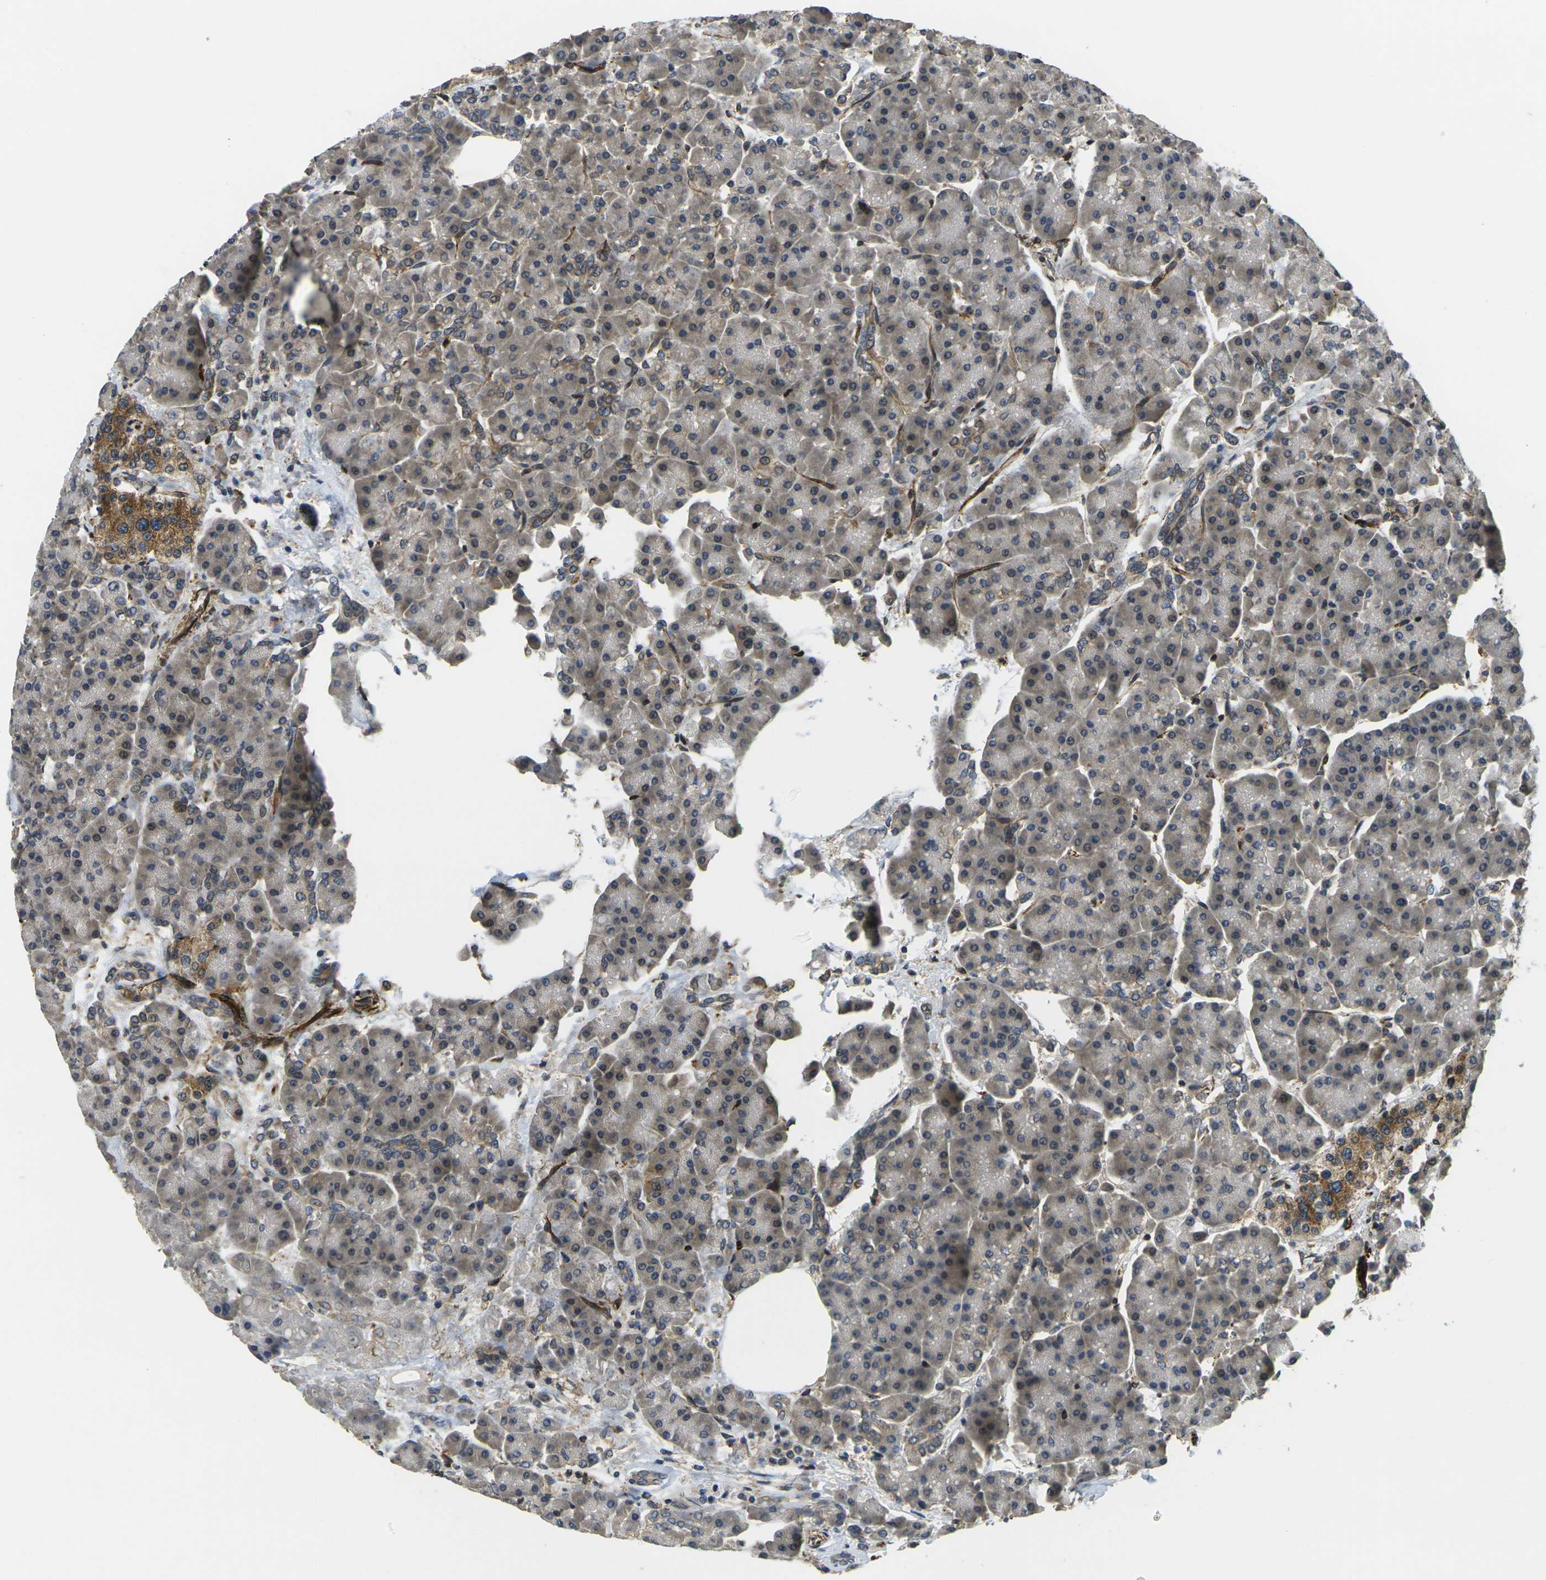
{"staining": {"intensity": "weak", "quantity": ">75%", "location": "cytoplasmic/membranous"}, "tissue": "pancreas", "cell_type": "Exocrine glandular cells", "image_type": "normal", "snomed": [{"axis": "morphology", "description": "Normal tissue, NOS"}, {"axis": "topography", "description": "Pancreas"}], "caption": "The immunohistochemical stain shows weak cytoplasmic/membranous expression in exocrine glandular cells of normal pancreas.", "gene": "FUT11", "patient": {"sex": "female", "age": 70}}